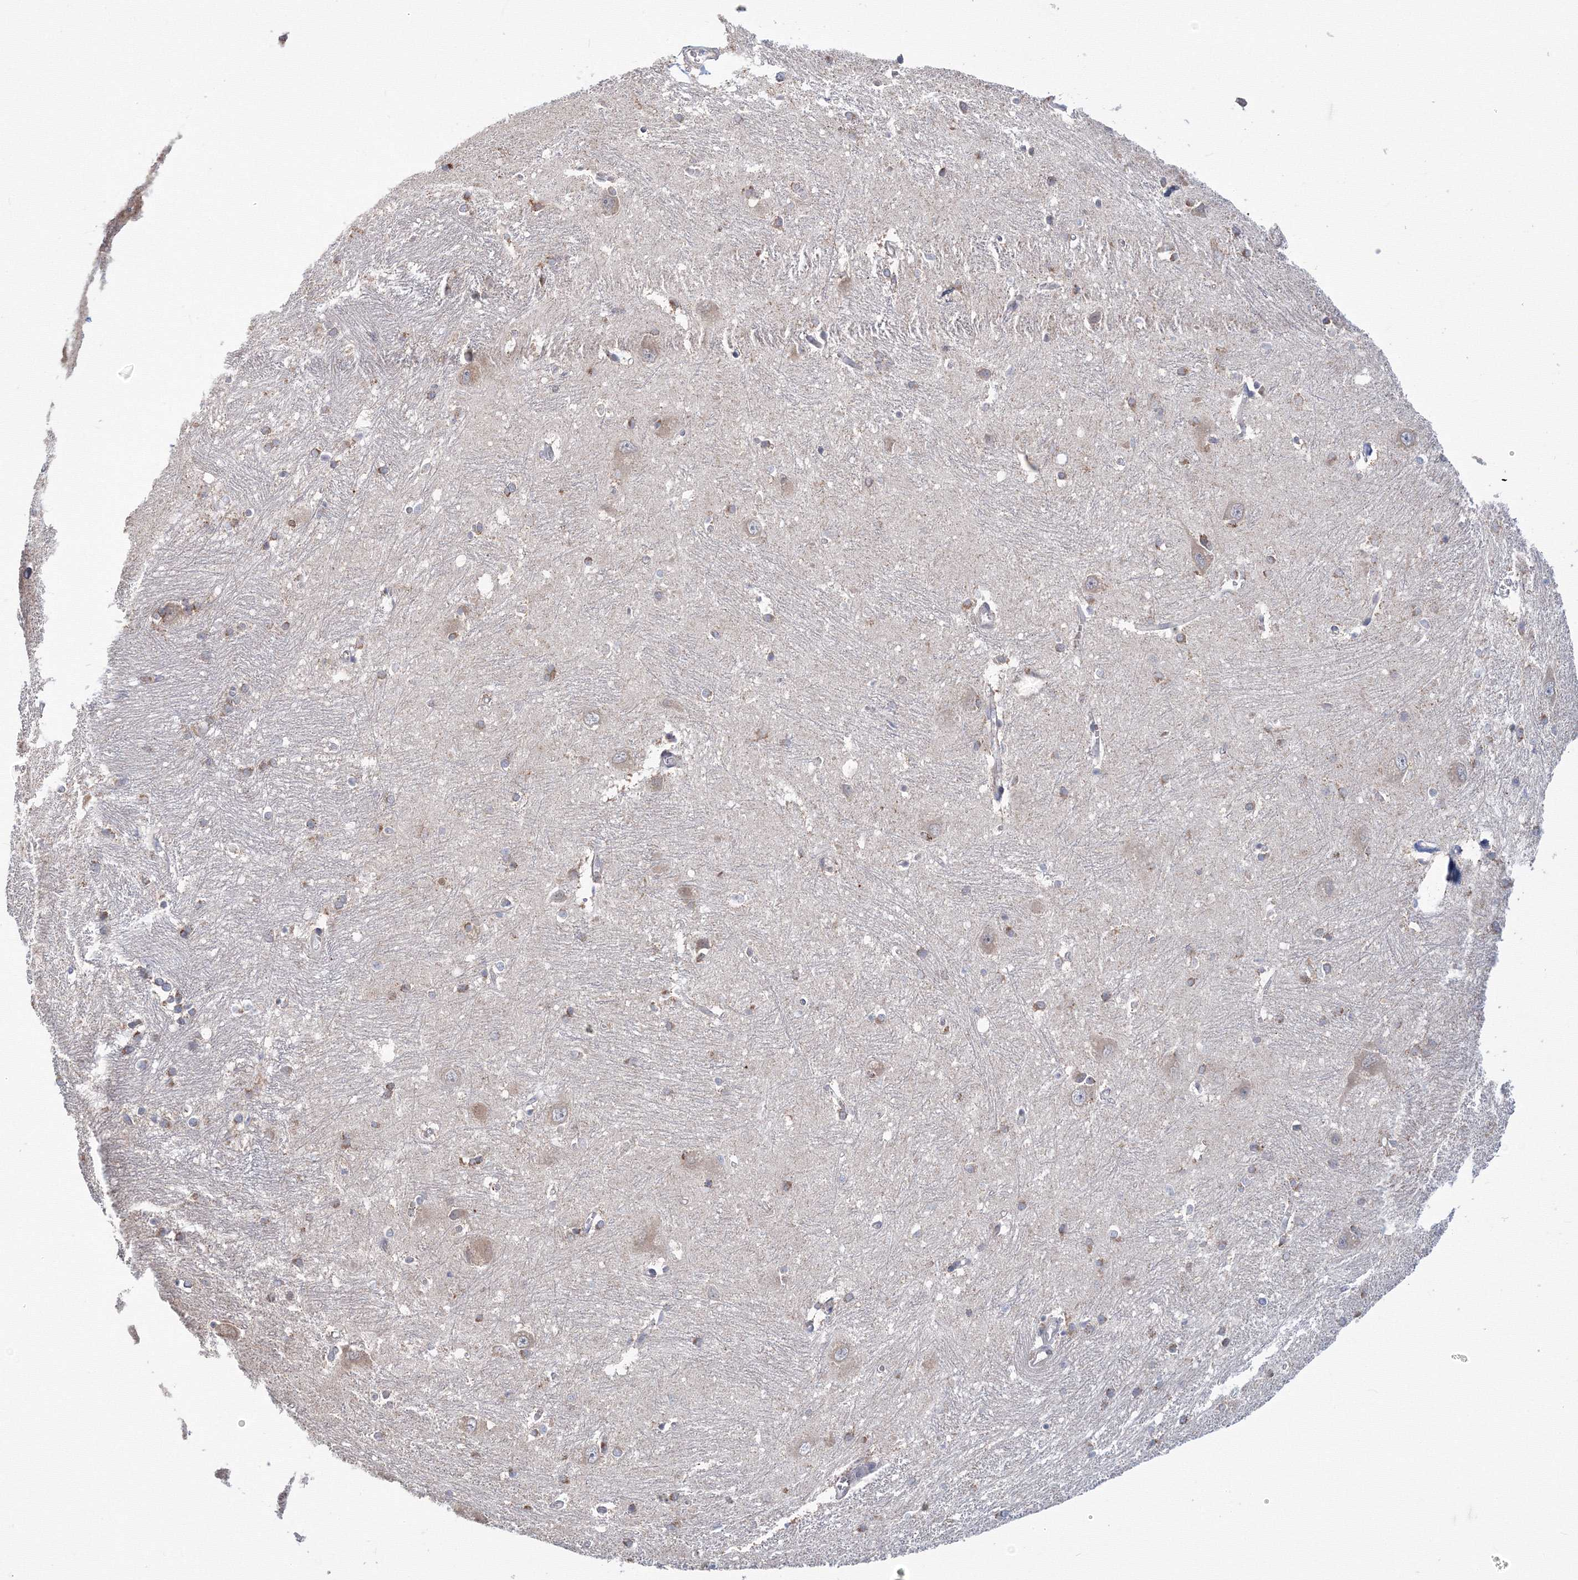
{"staining": {"intensity": "moderate", "quantity": "<25%", "location": "cytoplasmic/membranous"}, "tissue": "caudate", "cell_type": "Glial cells", "image_type": "normal", "snomed": [{"axis": "morphology", "description": "Normal tissue, NOS"}, {"axis": "topography", "description": "Lateral ventricle wall"}], "caption": "Glial cells reveal moderate cytoplasmic/membranous positivity in about <25% of cells in benign caudate. (DAB (3,3'-diaminobenzidine) IHC with brightfield microscopy, high magnification).", "gene": "DHRS12", "patient": {"sex": "male", "age": 37}}